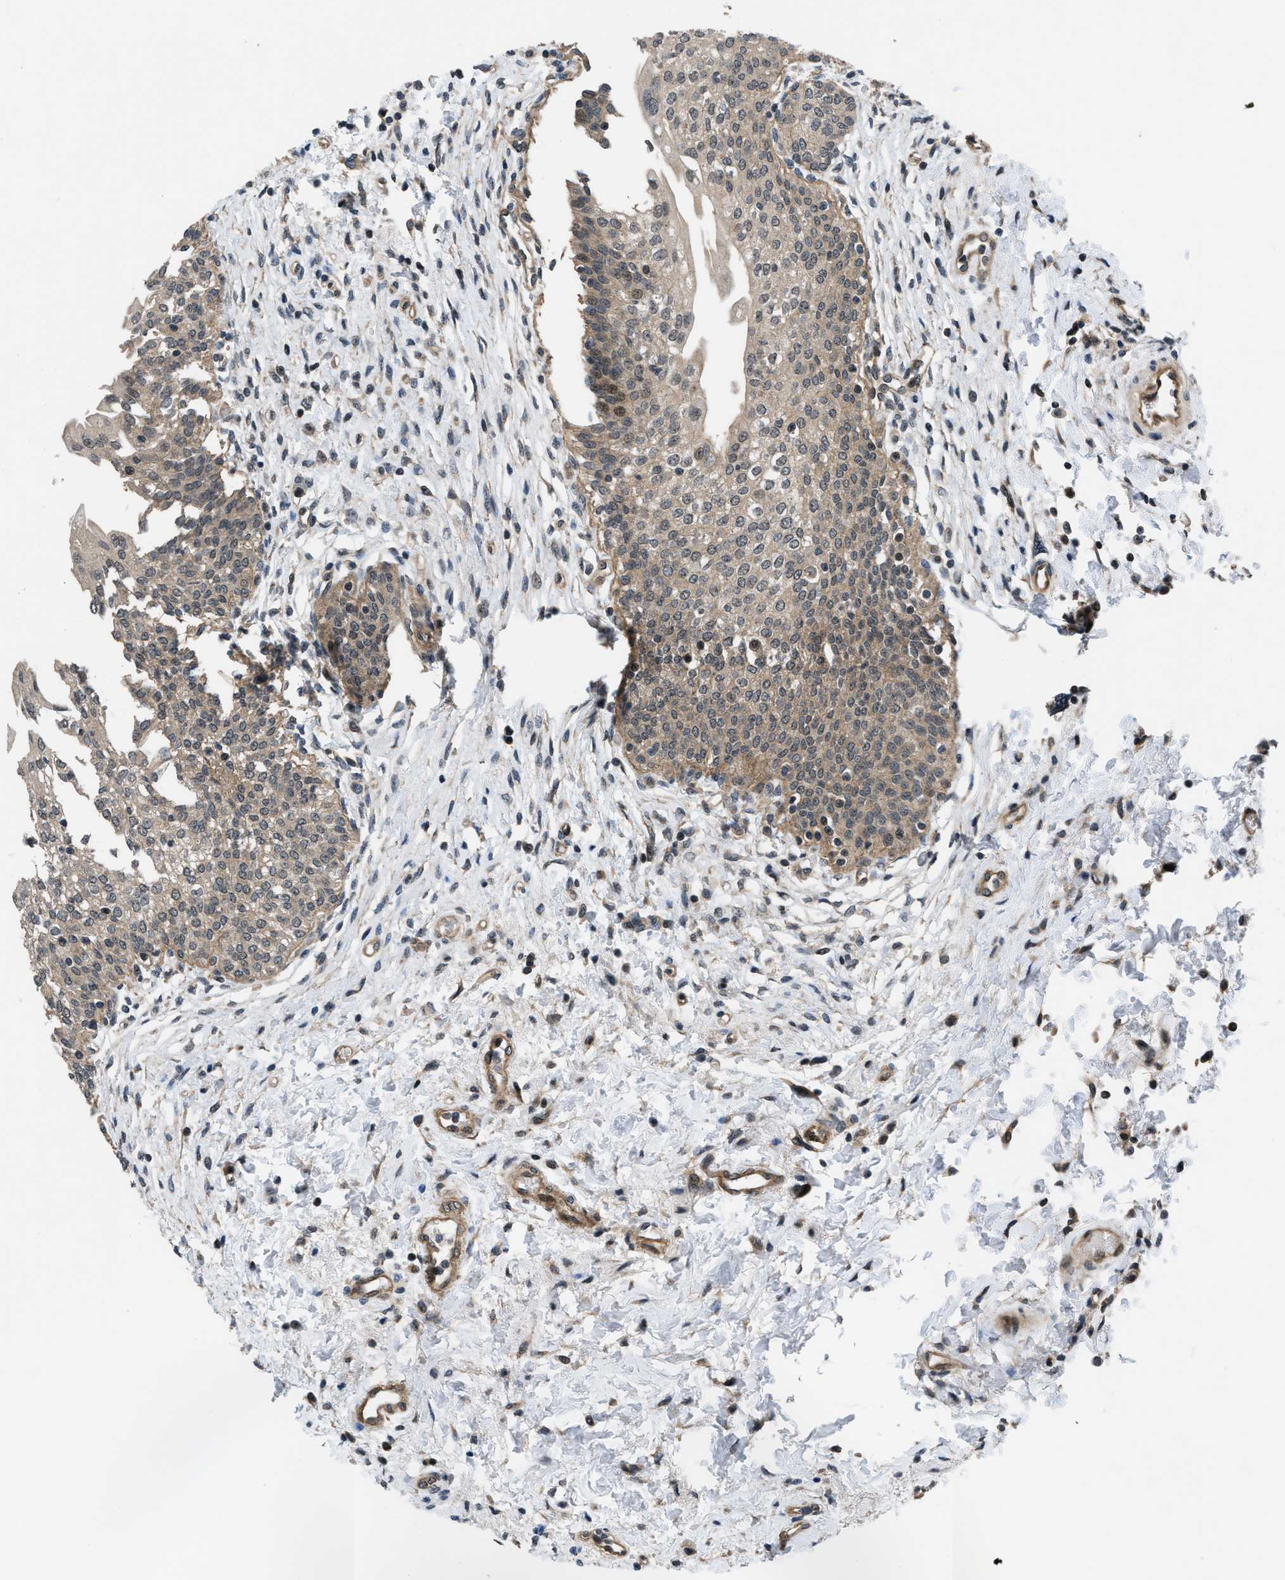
{"staining": {"intensity": "moderate", "quantity": ">75%", "location": "cytoplasmic/membranous,nuclear"}, "tissue": "urinary bladder", "cell_type": "Urothelial cells", "image_type": "normal", "snomed": [{"axis": "morphology", "description": "Normal tissue, NOS"}, {"axis": "topography", "description": "Urinary bladder"}], "caption": "IHC micrograph of normal urinary bladder: human urinary bladder stained using immunohistochemistry (IHC) exhibits medium levels of moderate protein expression localized specifically in the cytoplasmic/membranous,nuclear of urothelial cells, appearing as a cytoplasmic/membranous,nuclear brown color.", "gene": "SETD5", "patient": {"sex": "male", "age": 55}}